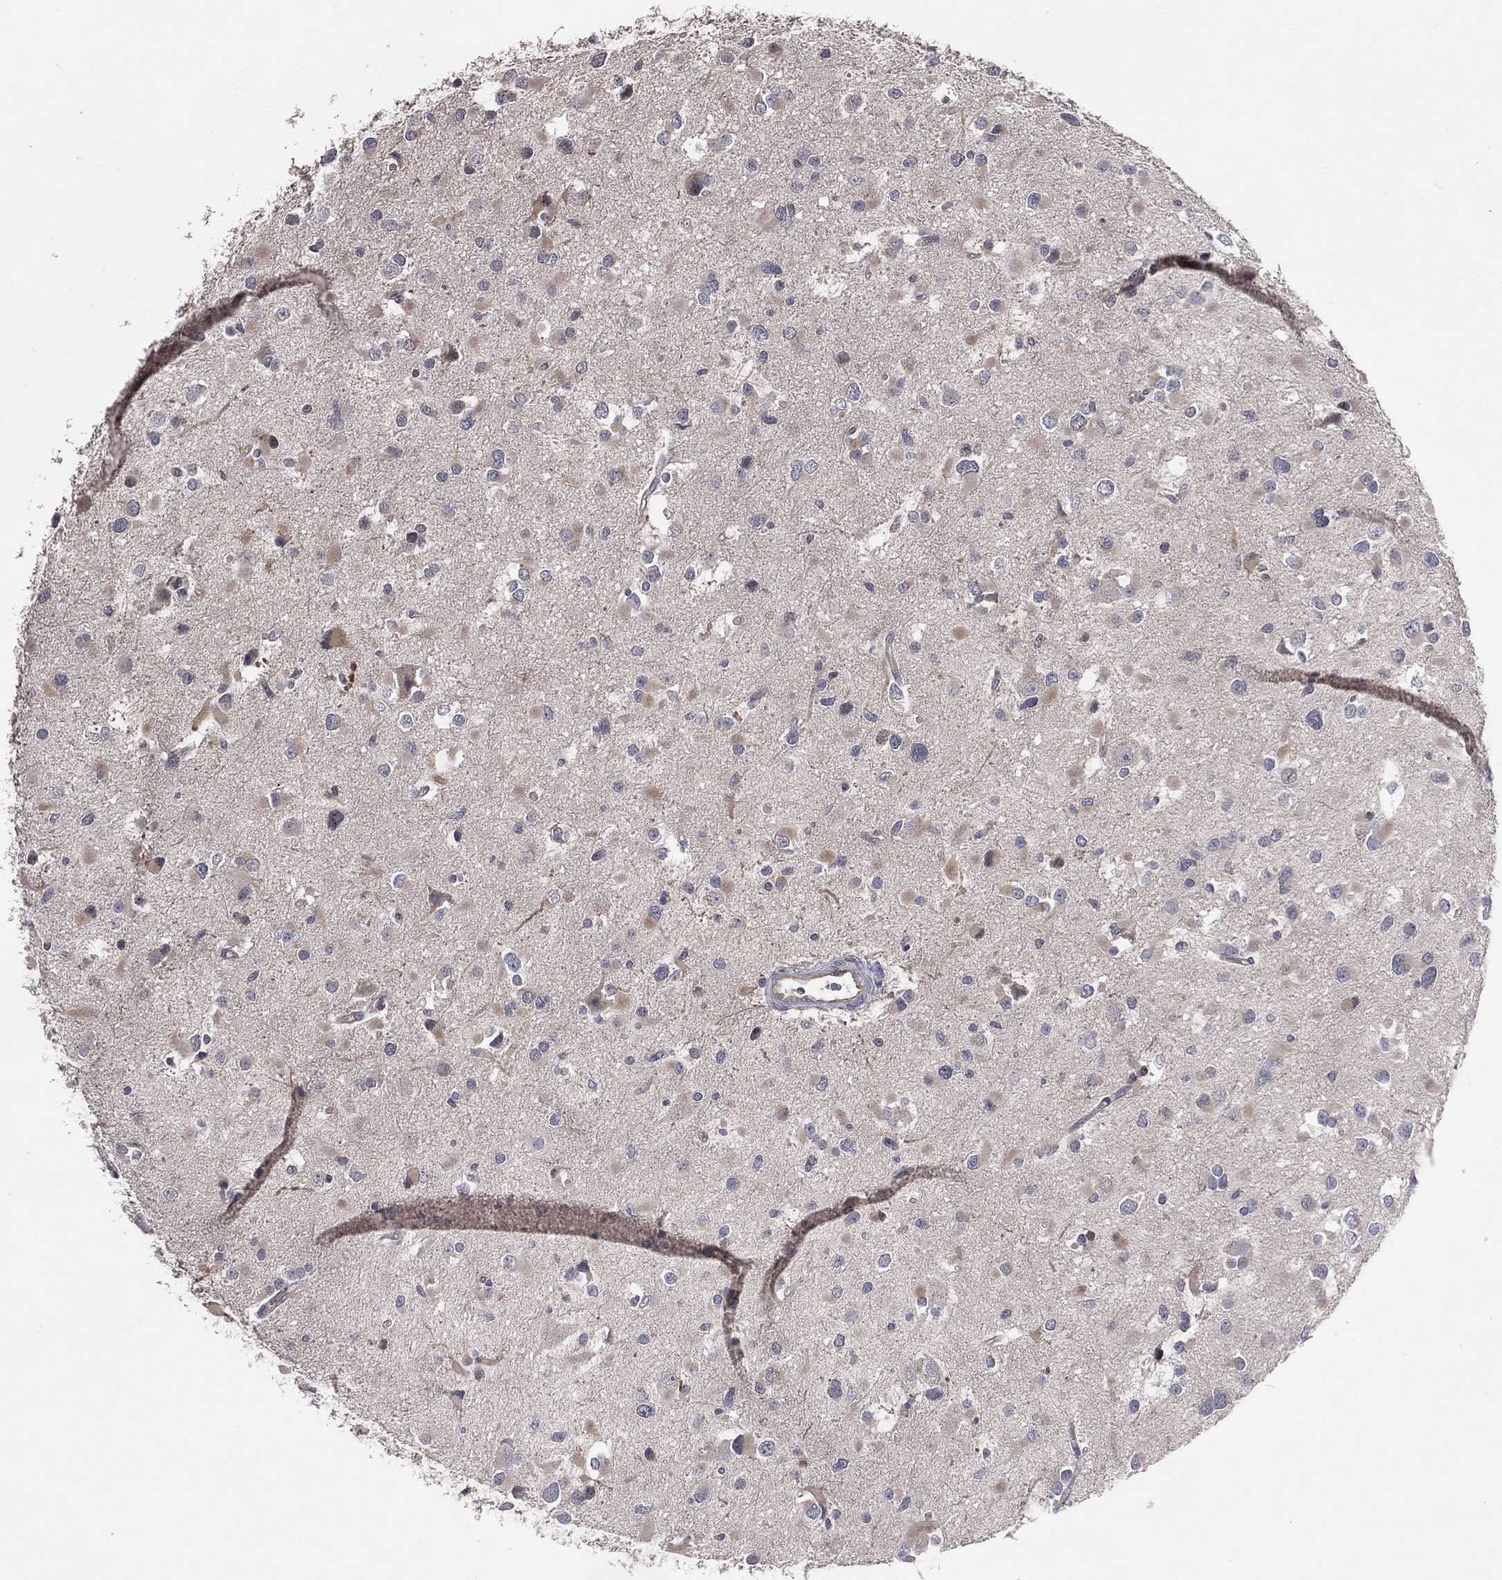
{"staining": {"intensity": "weak", "quantity": "<25%", "location": "cytoplasmic/membranous"}, "tissue": "glioma", "cell_type": "Tumor cells", "image_type": "cancer", "snomed": [{"axis": "morphology", "description": "Glioma, malignant, Low grade"}, {"axis": "topography", "description": "Brain"}], "caption": "DAB immunohistochemical staining of malignant glioma (low-grade) displays no significant staining in tumor cells.", "gene": "DNAH7", "patient": {"sex": "female", "age": 32}}